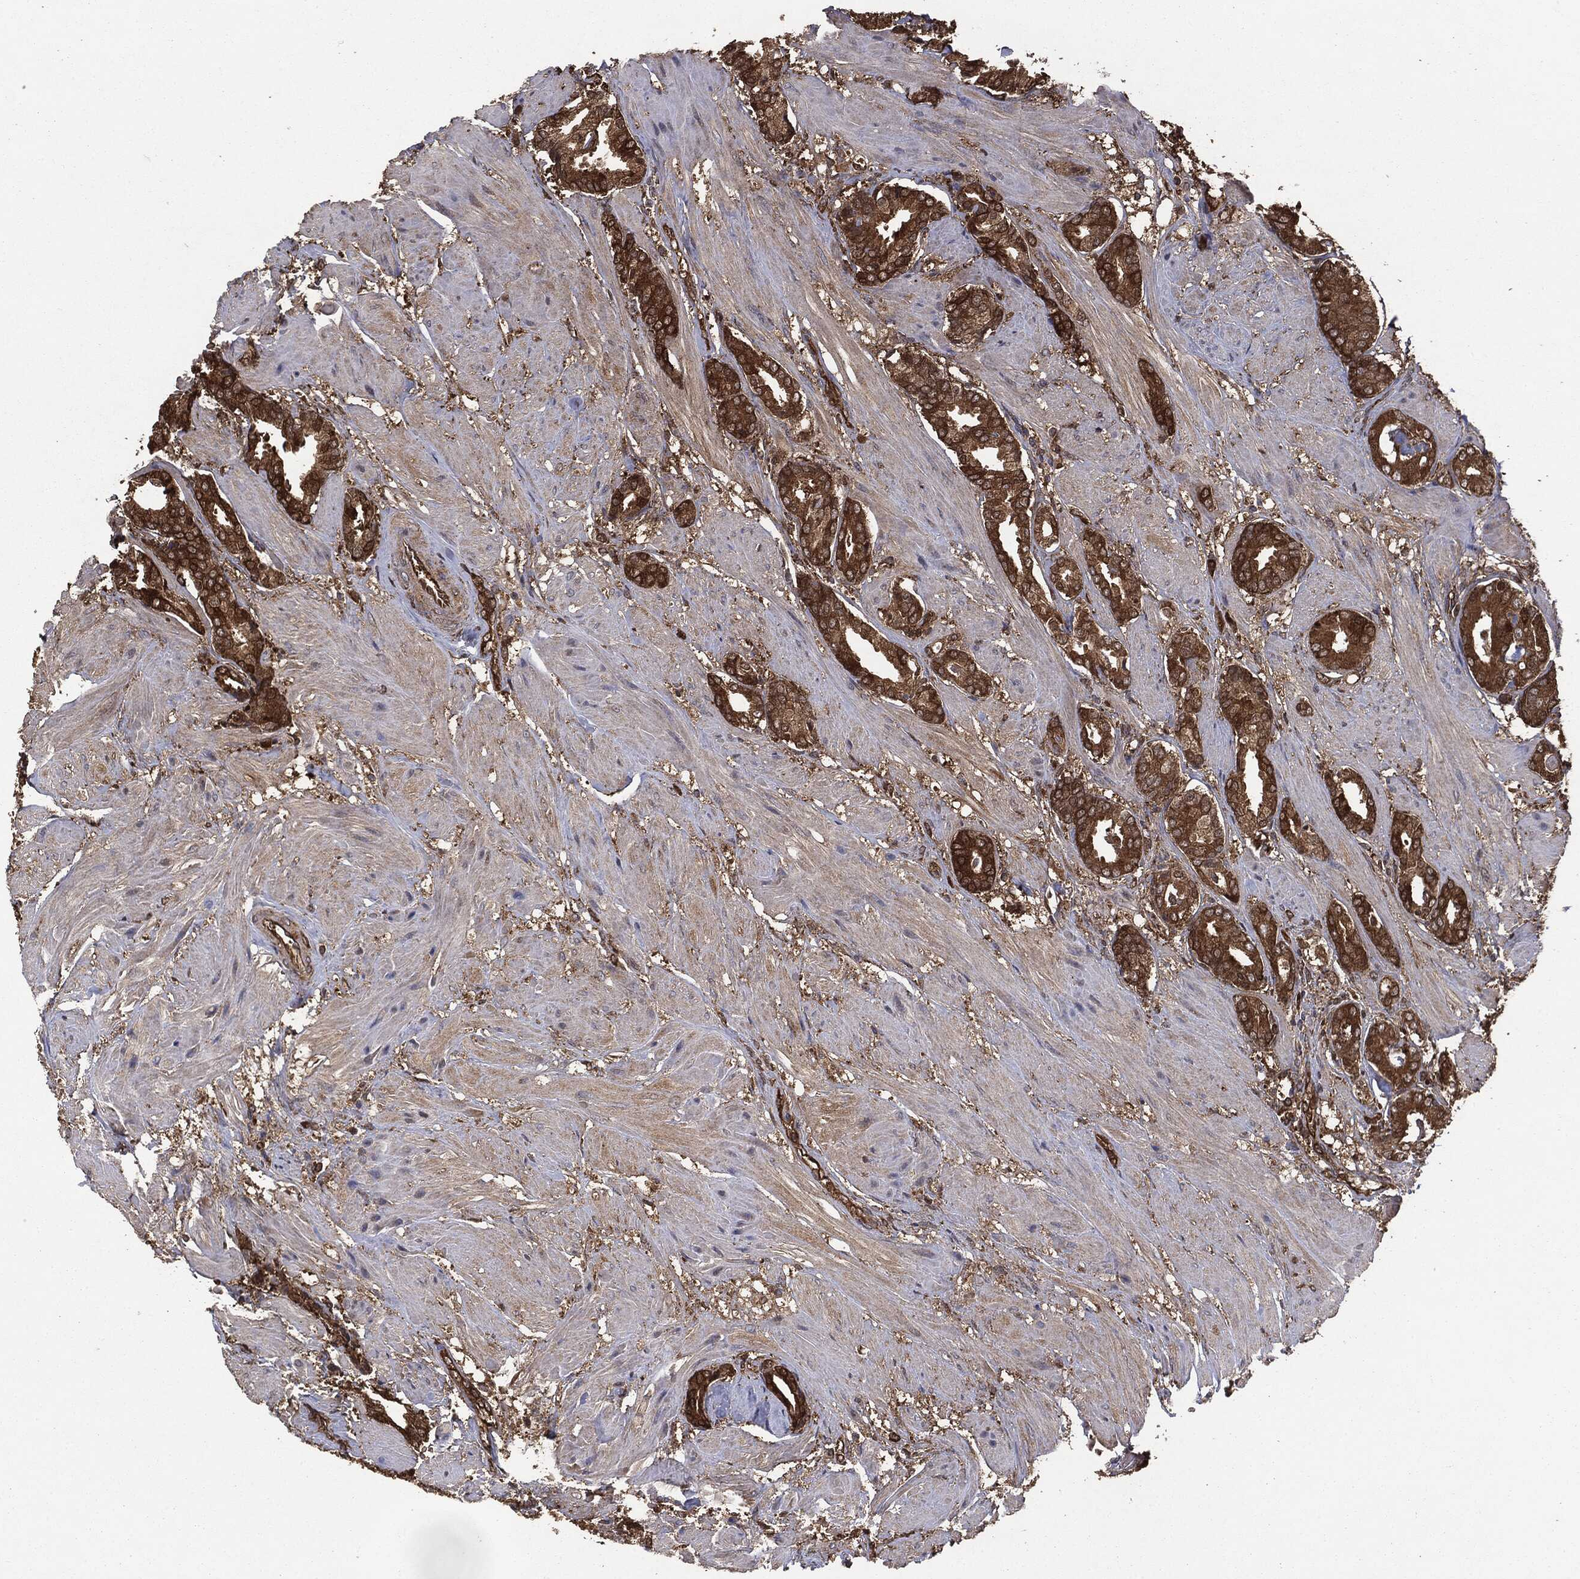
{"staining": {"intensity": "strong", "quantity": ">75%", "location": "cytoplasmic/membranous"}, "tissue": "prostate cancer", "cell_type": "Tumor cells", "image_type": "cancer", "snomed": [{"axis": "morphology", "description": "Adenocarcinoma, High grade"}, {"axis": "topography", "description": "Prostate"}], "caption": "Immunohistochemical staining of human prostate cancer reveals high levels of strong cytoplasmic/membranous protein staining in about >75% of tumor cells.", "gene": "NME1", "patient": {"sex": "male", "age": 56}}